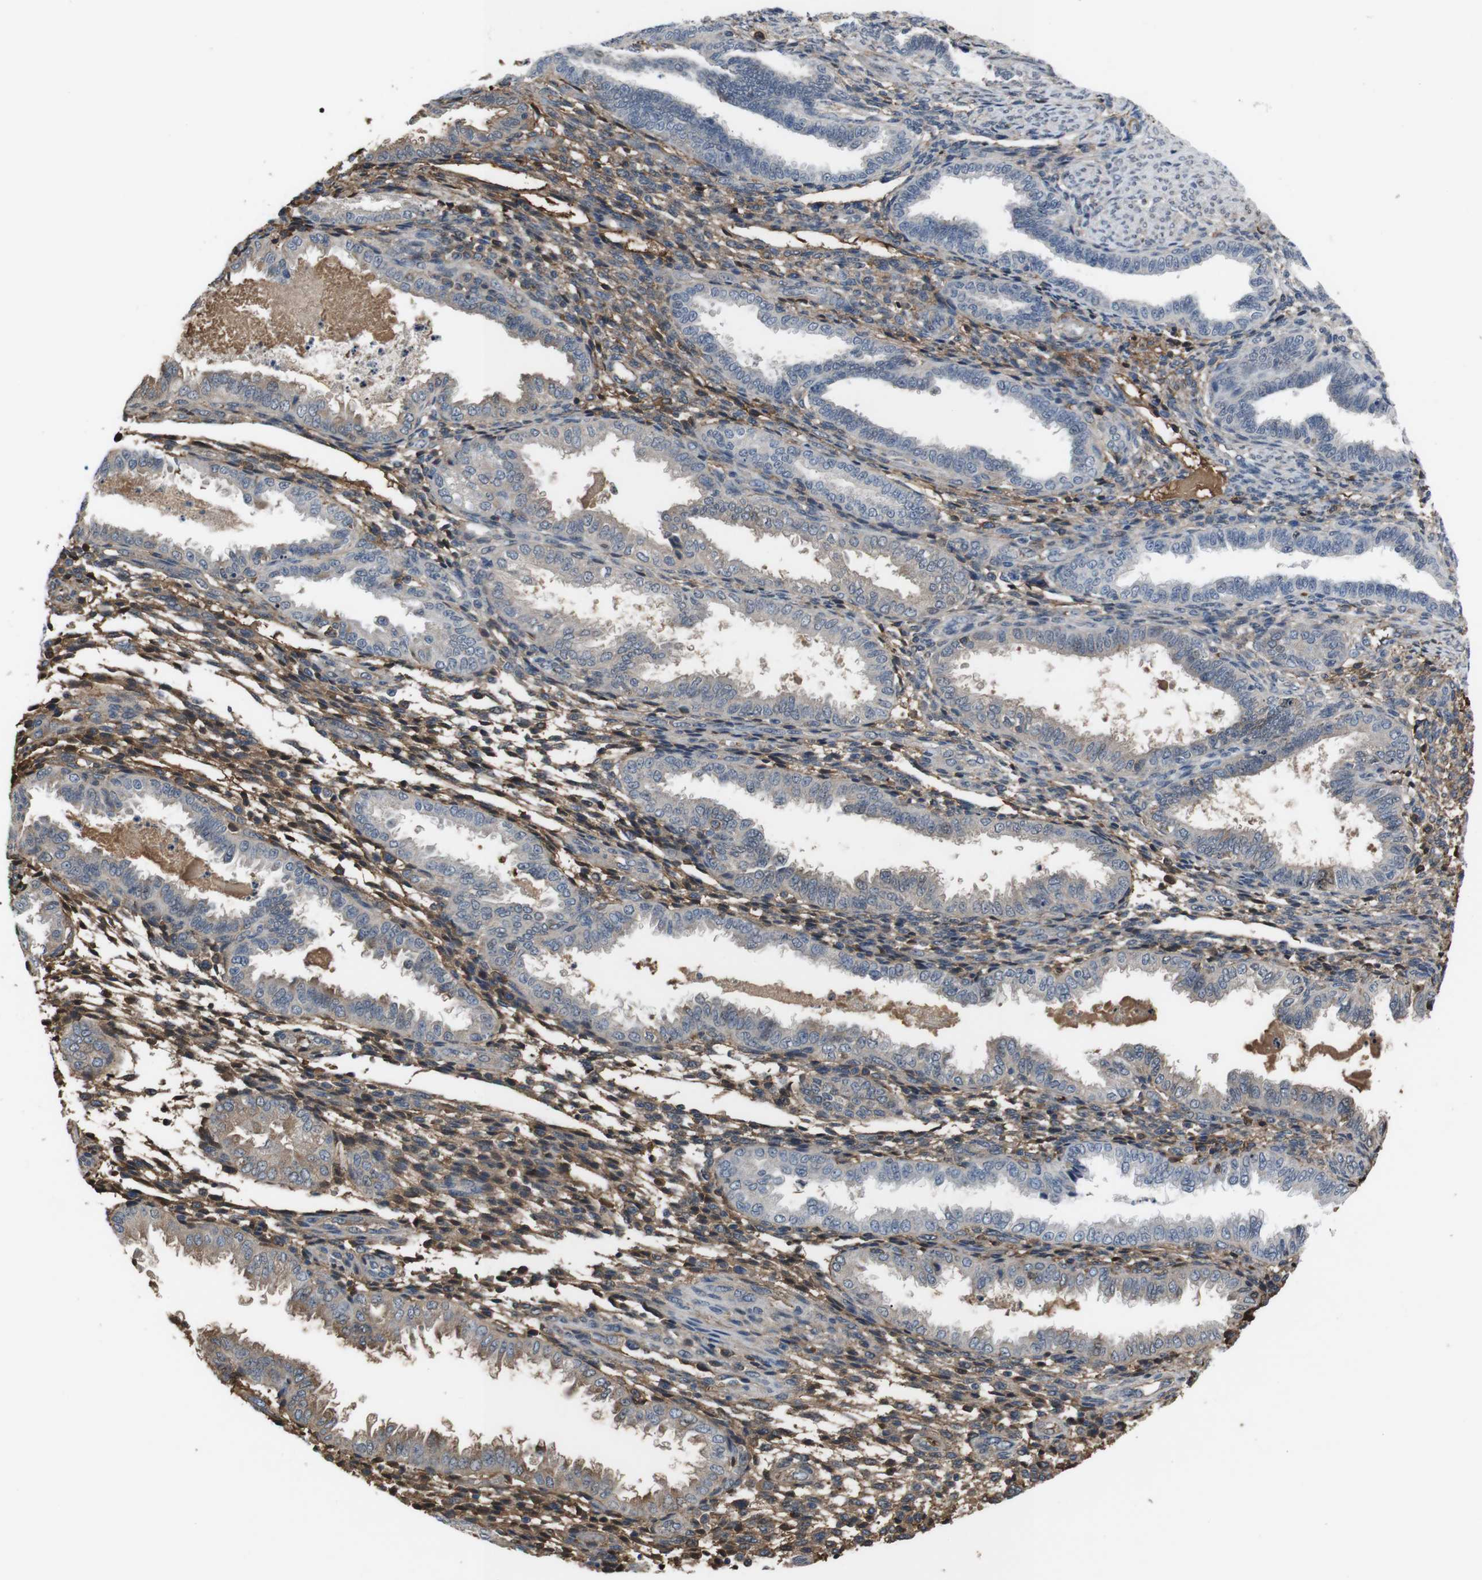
{"staining": {"intensity": "moderate", "quantity": ">75%", "location": "cytoplasmic/membranous"}, "tissue": "endometrium", "cell_type": "Cells in endometrial stroma", "image_type": "normal", "snomed": [{"axis": "morphology", "description": "Normal tissue, NOS"}, {"axis": "topography", "description": "Endometrium"}], "caption": "This micrograph shows immunohistochemistry staining of normal endometrium, with medium moderate cytoplasmic/membranous staining in approximately >75% of cells in endometrial stroma.", "gene": "SPTB", "patient": {"sex": "female", "age": 33}}